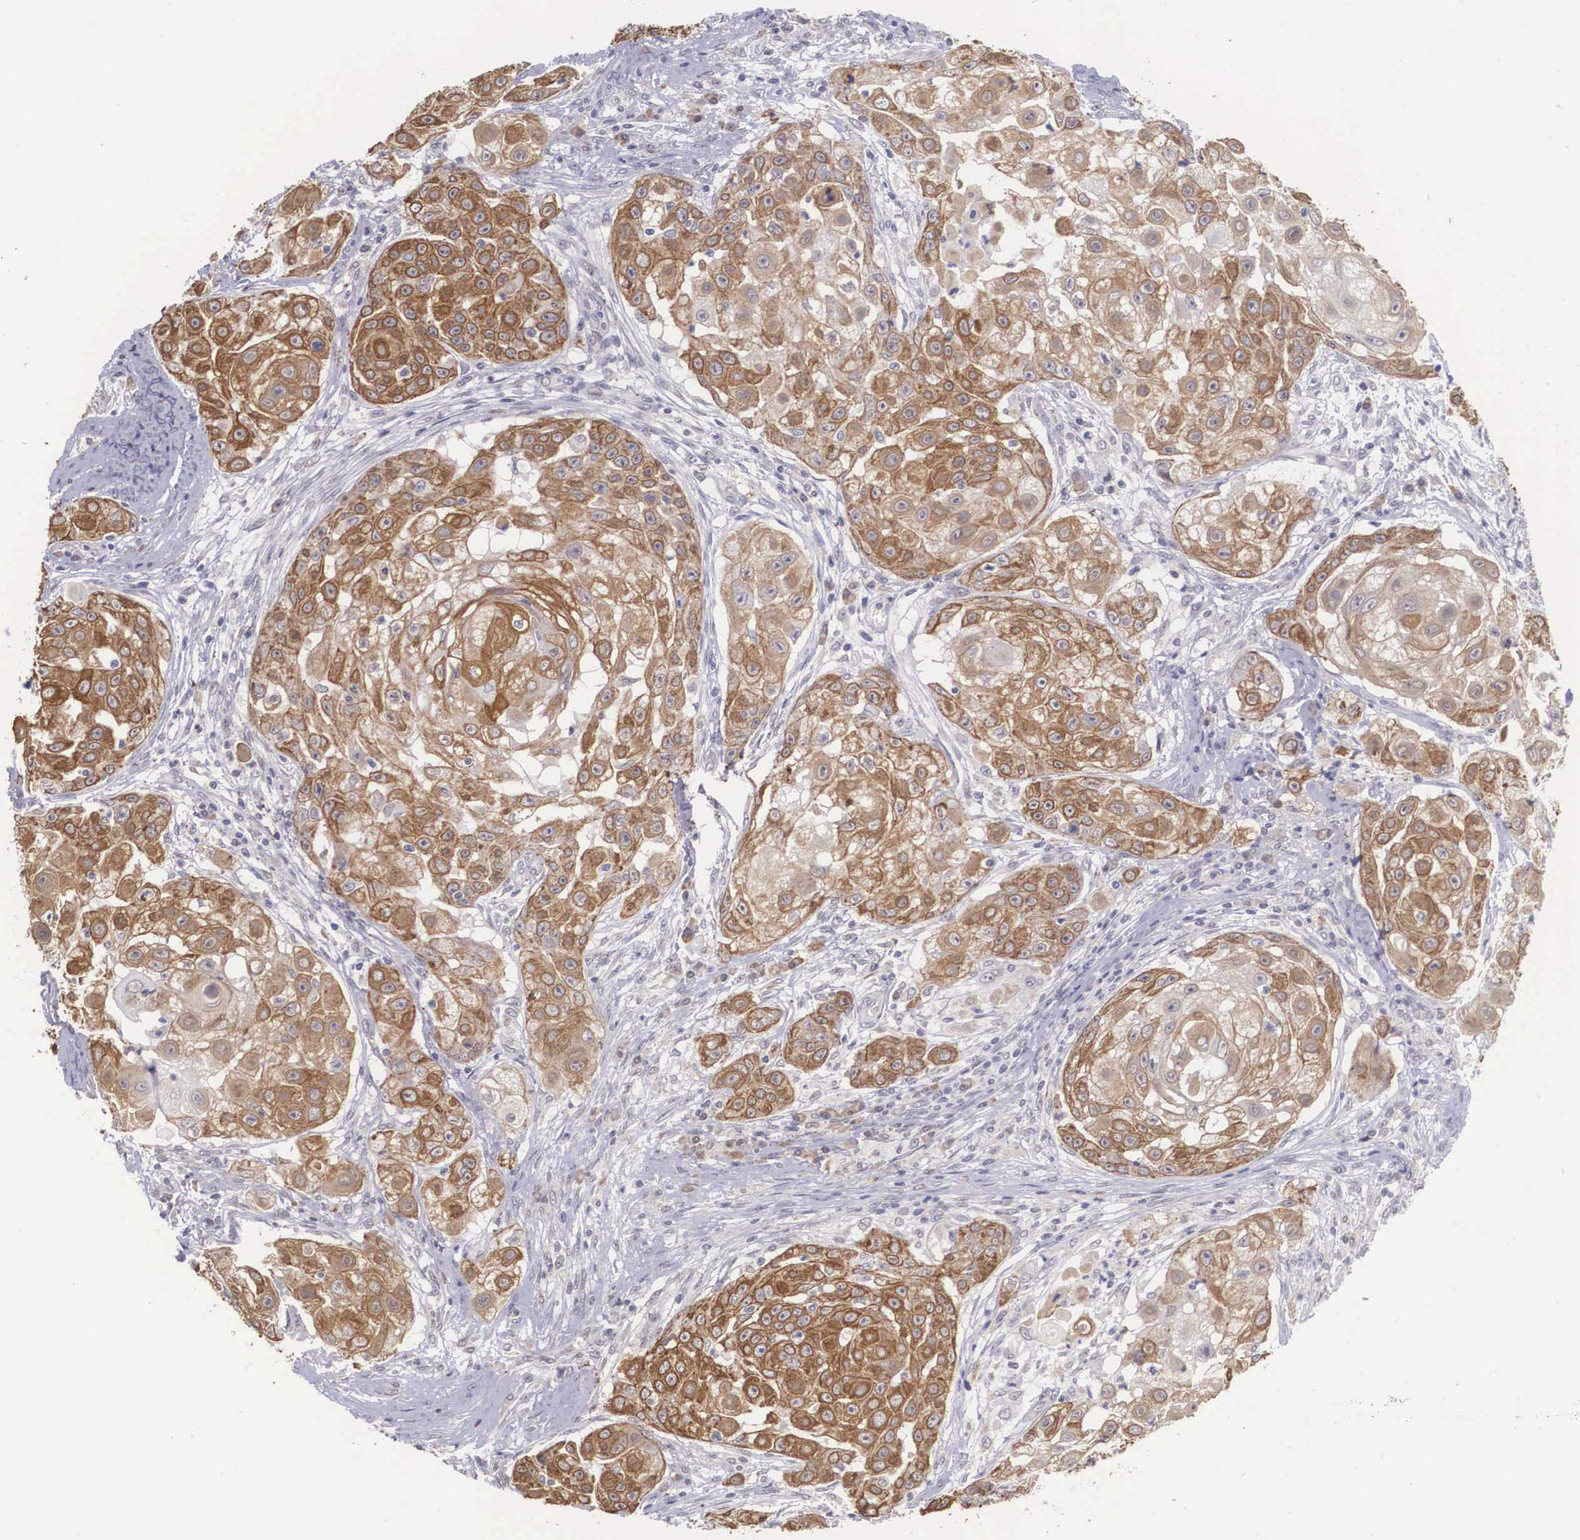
{"staining": {"intensity": "strong", "quantity": "25%-75%", "location": "cytoplasmic/membranous"}, "tissue": "skin cancer", "cell_type": "Tumor cells", "image_type": "cancer", "snomed": [{"axis": "morphology", "description": "Squamous cell carcinoma, NOS"}, {"axis": "topography", "description": "Skin"}], "caption": "The histopathology image exhibits a brown stain indicating the presence of a protein in the cytoplasmic/membranous of tumor cells in skin cancer. The staining was performed using DAB (3,3'-diaminobenzidine) to visualize the protein expression in brown, while the nuclei were stained in blue with hematoxylin (Magnification: 20x).", "gene": "SLC25A21", "patient": {"sex": "female", "age": 57}}